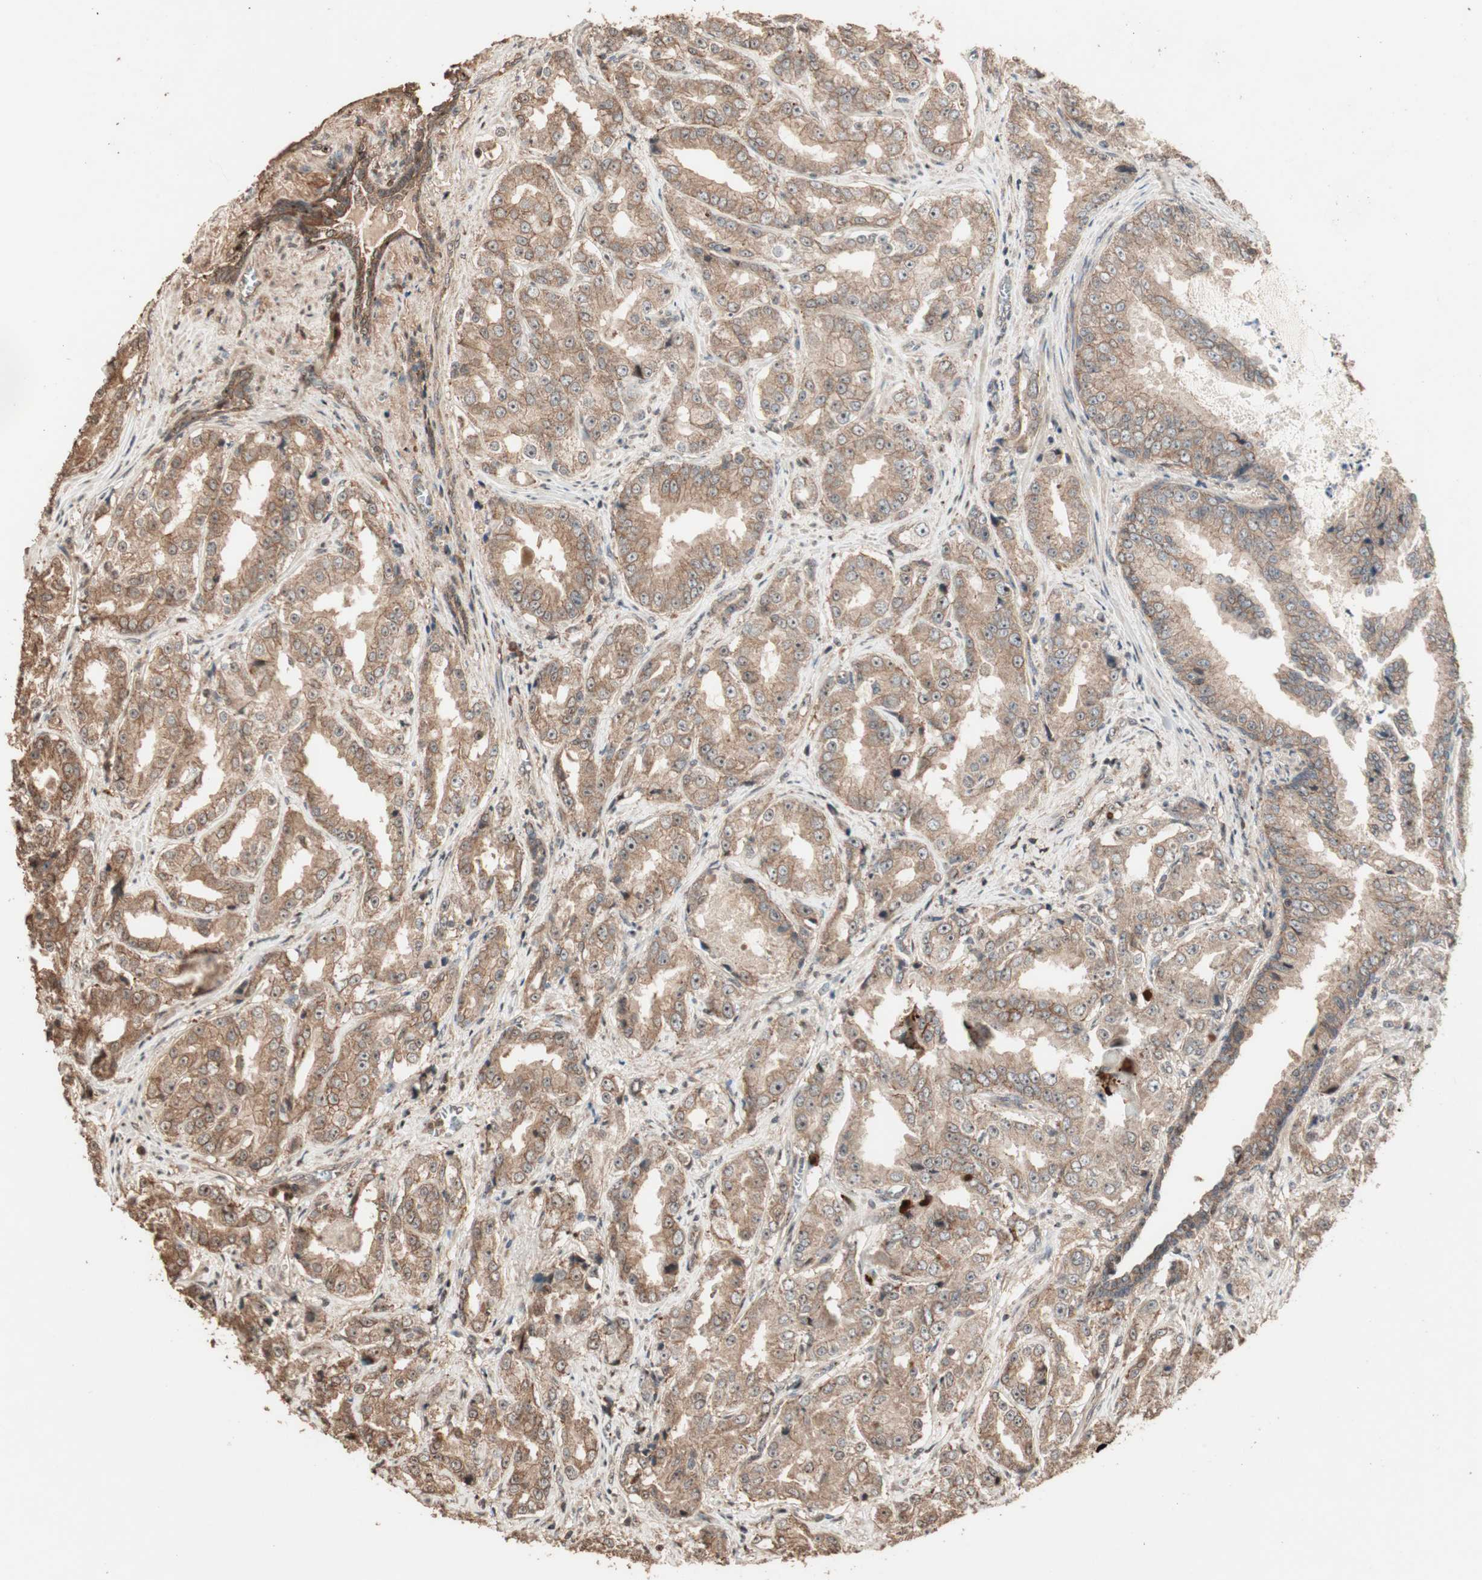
{"staining": {"intensity": "moderate", "quantity": ">75%", "location": "cytoplasmic/membranous"}, "tissue": "prostate cancer", "cell_type": "Tumor cells", "image_type": "cancer", "snomed": [{"axis": "morphology", "description": "Adenocarcinoma, High grade"}, {"axis": "topography", "description": "Prostate"}], "caption": "DAB (3,3'-diaminobenzidine) immunohistochemical staining of high-grade adenocarcinoma (prostate) shows moderate cytoplasmic/membranous protein positivity in approximately >75% of tumor cells.", "gene": "USP20", "patient": {"sex": "male", "age": 73}}